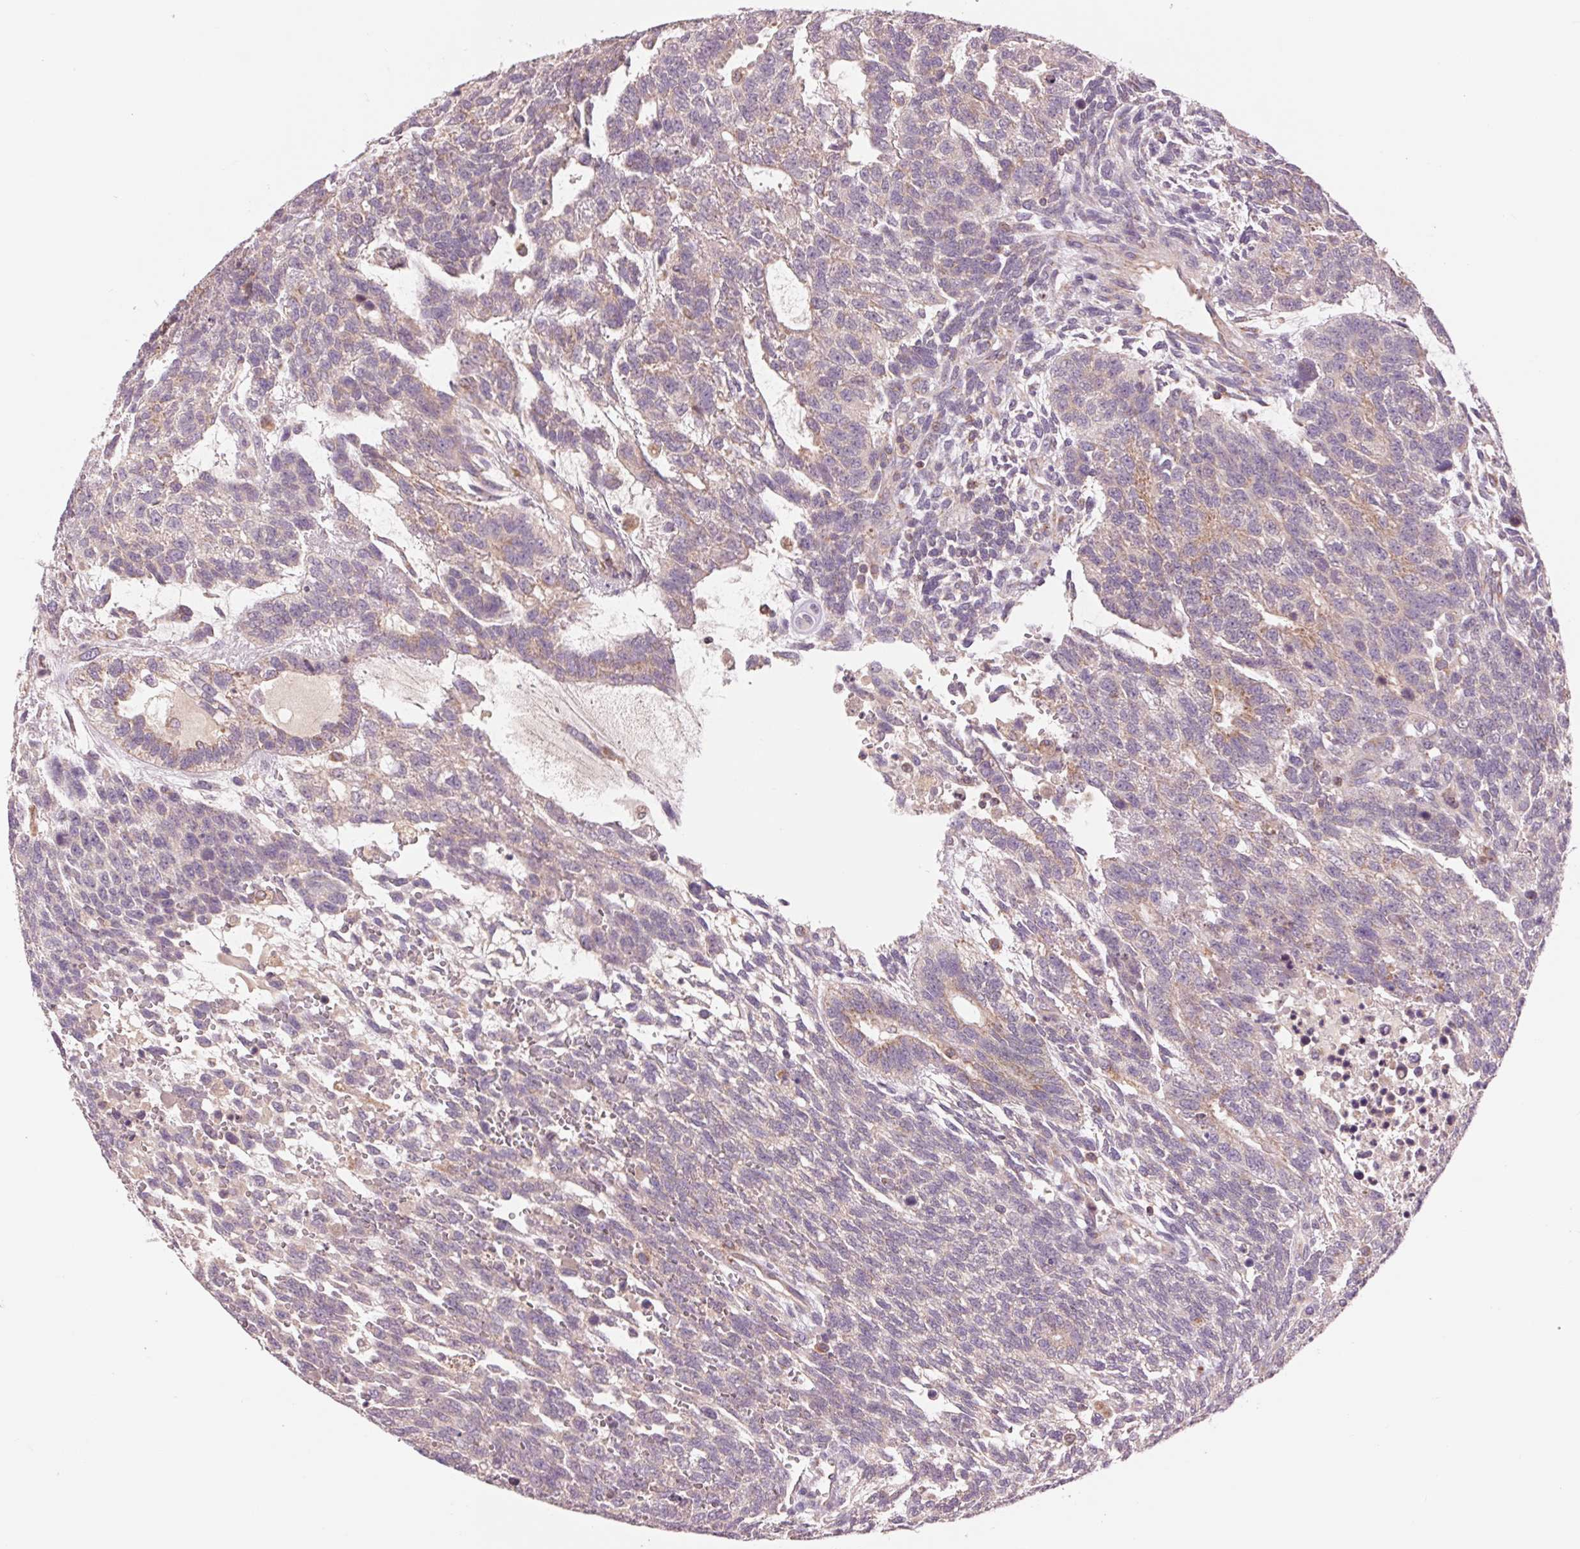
{"staining": {"intensity": "weak", "quantity": "<25%", "location": "cytoplasmic/membranous"}, "tissue": "testis cancer", "cell_type": "Tumor cells", "image_type": "cancer", "snomed": [{"axis": "morphology", "description": "Carcinoma, Embryonal, NOS"}, {"axis": "topography", "description": "Testis"}], "caption": "This is an immunohistochemistry micrograph of embryonal carcinoma (testis). There is no positivity in tumor cells.", "gene": "COX6A1", "patient": {"sex": "male", "age": 23}}